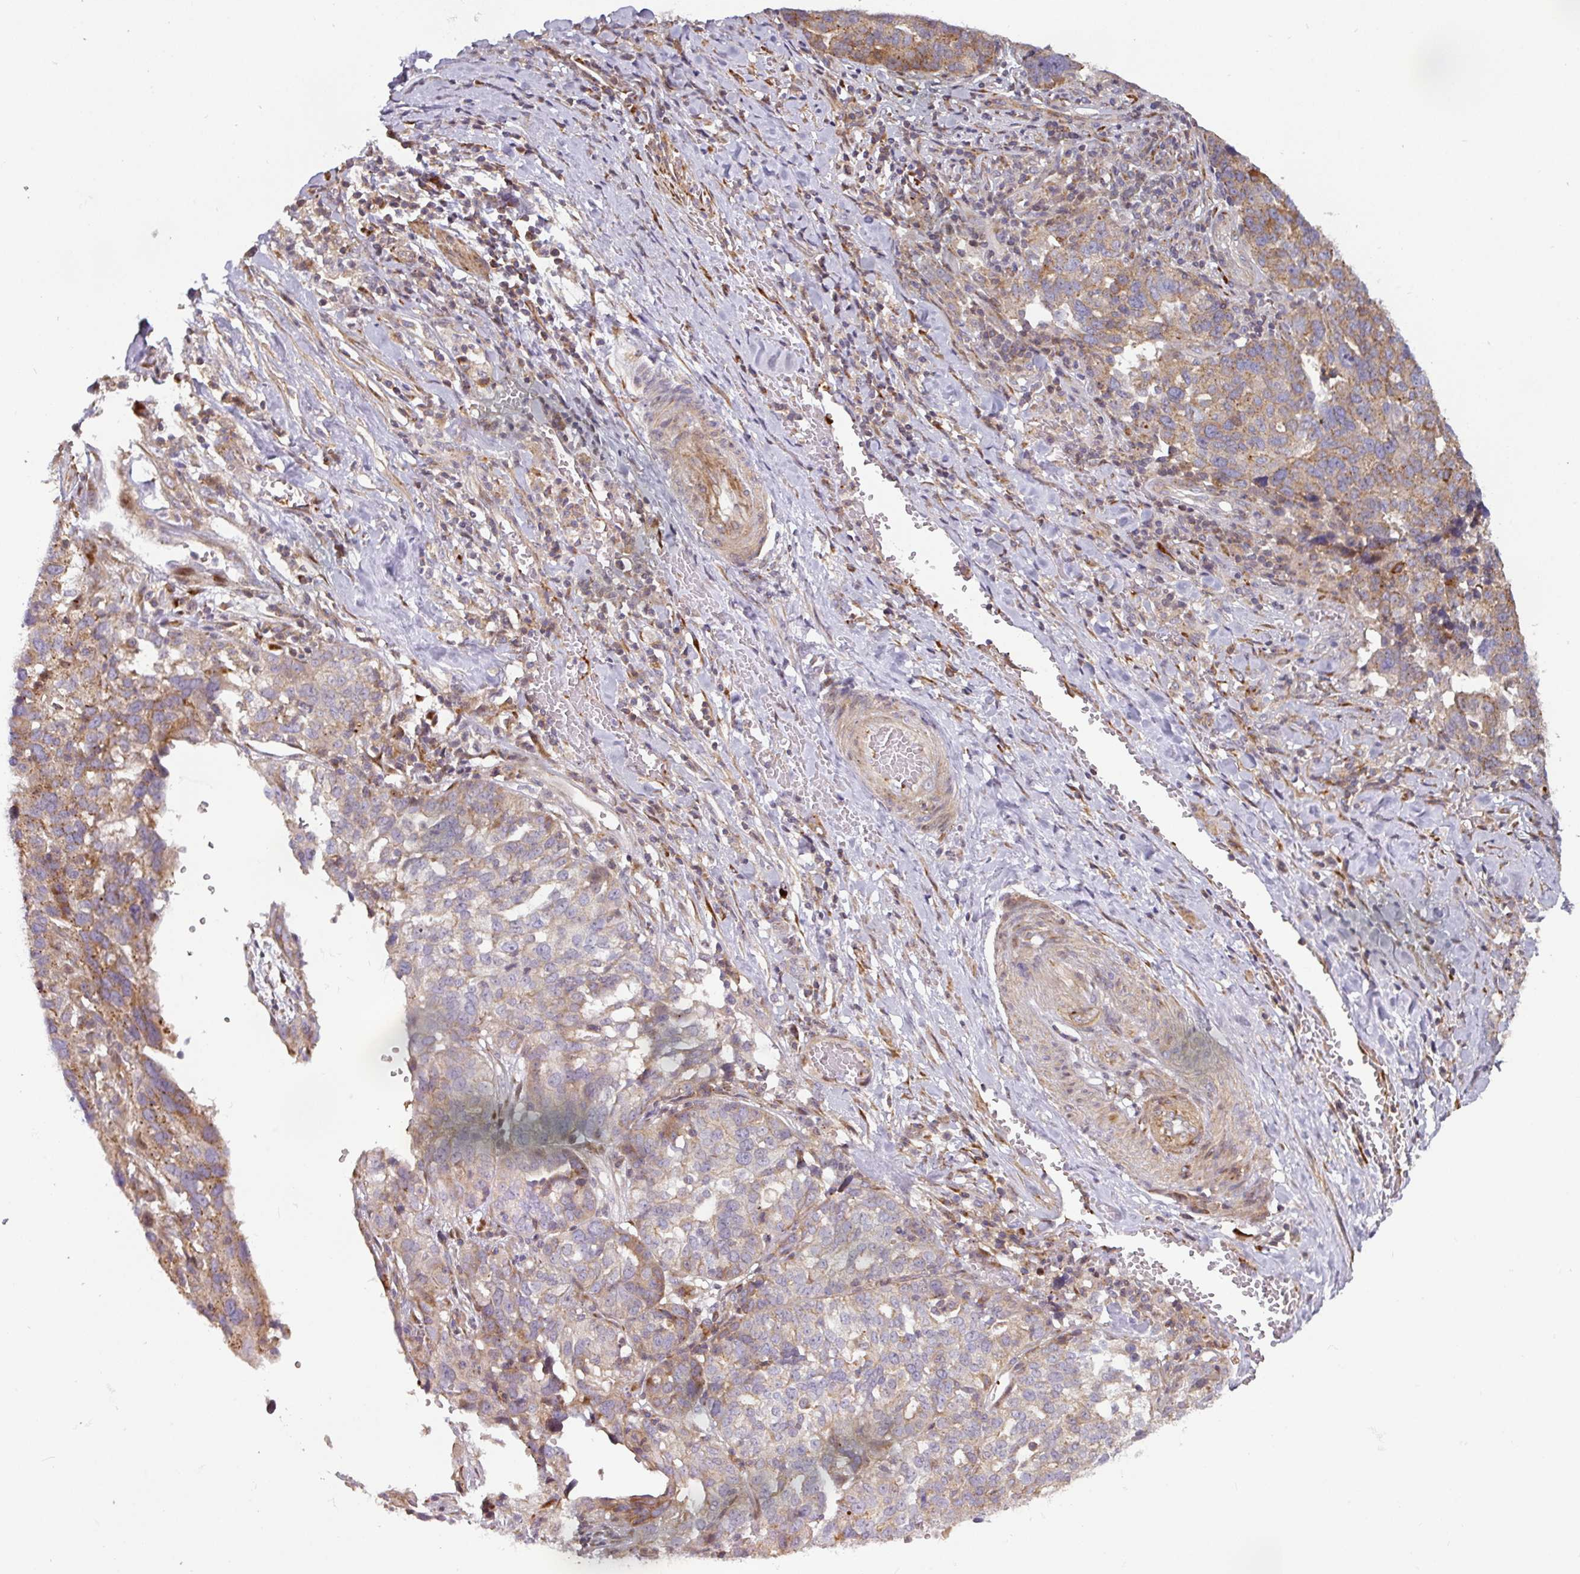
{"staining": {"intensity": "moderate", "quantity": "25%-75%", "location": "cytoplasmic/membranous"}, "tissue": "ovarian cancer", "cell_type": "Tumor cells", "image_type": "cancer", "snomed": [{"axis": "morphology", "description": "Cystadenocarcinoma, serous, NOS"}, {"axis": "topography", "description": "Ovary"}], "caption": "Protein staining shows moderate cytoplasmic/membranous staining in approximately 25%-75% of tumor cells in ovarian cancer.", "gene": "CASP2", "patient": {"sex": "female", "age": 59}}